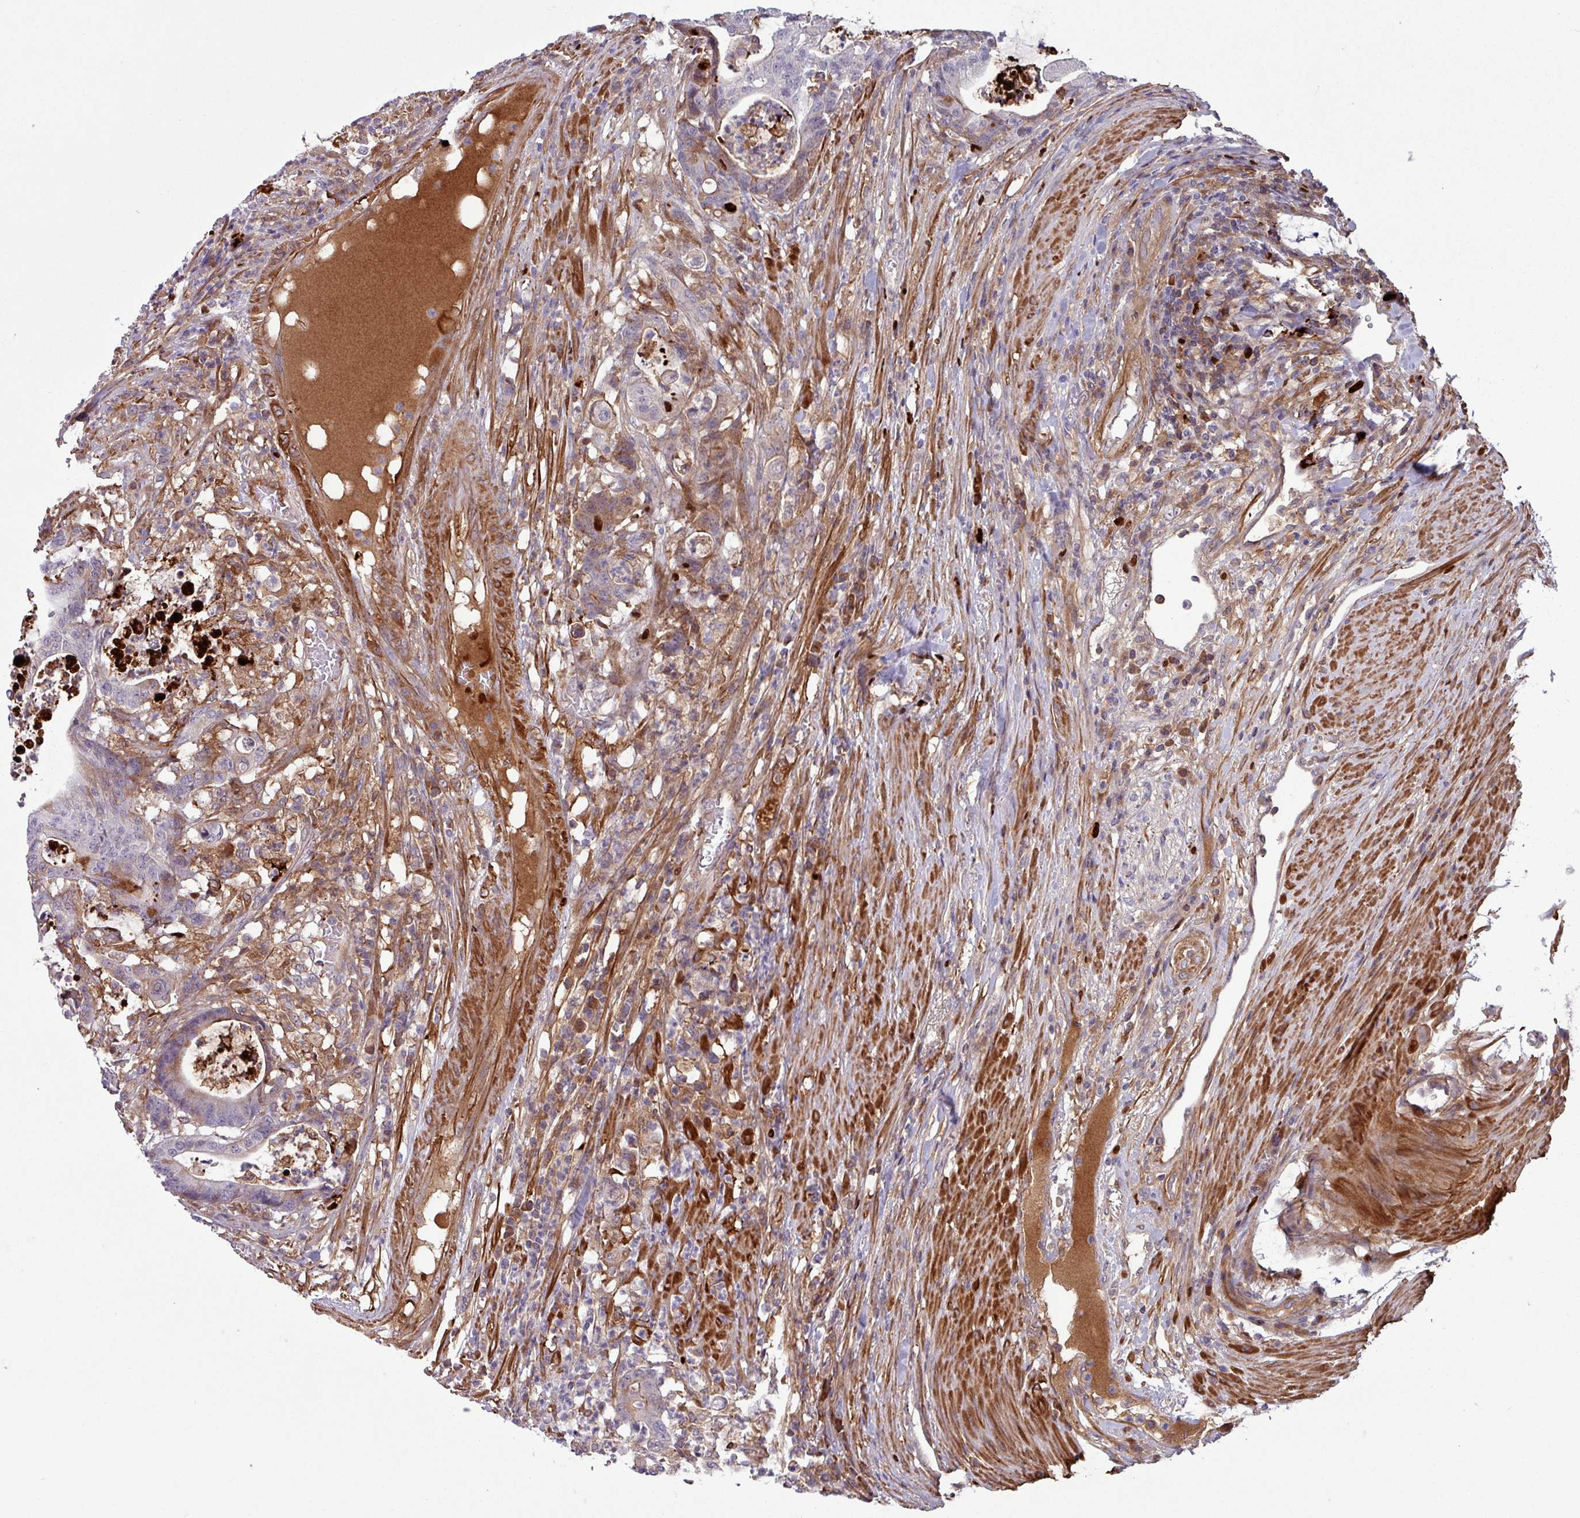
{"staining": {"intensity": "weak", "quantity": "<25%", "location": "cytoplasmic/membranous"}, "tissue": "colorectal cancer", "cell_type": "Tumor cells", "image_type": "cancer", "snomed": [{"axis": "morphology", "description": "Adenocarcinoma, NOS"}, {"axis": "topography", "description": "Colon"}], "caption": "Tumor cells show no significant expression in colorectal cancer (adenocarcinoma).", "gene": "PCED1A", "patient": {"sex": "female", "age": 84}}